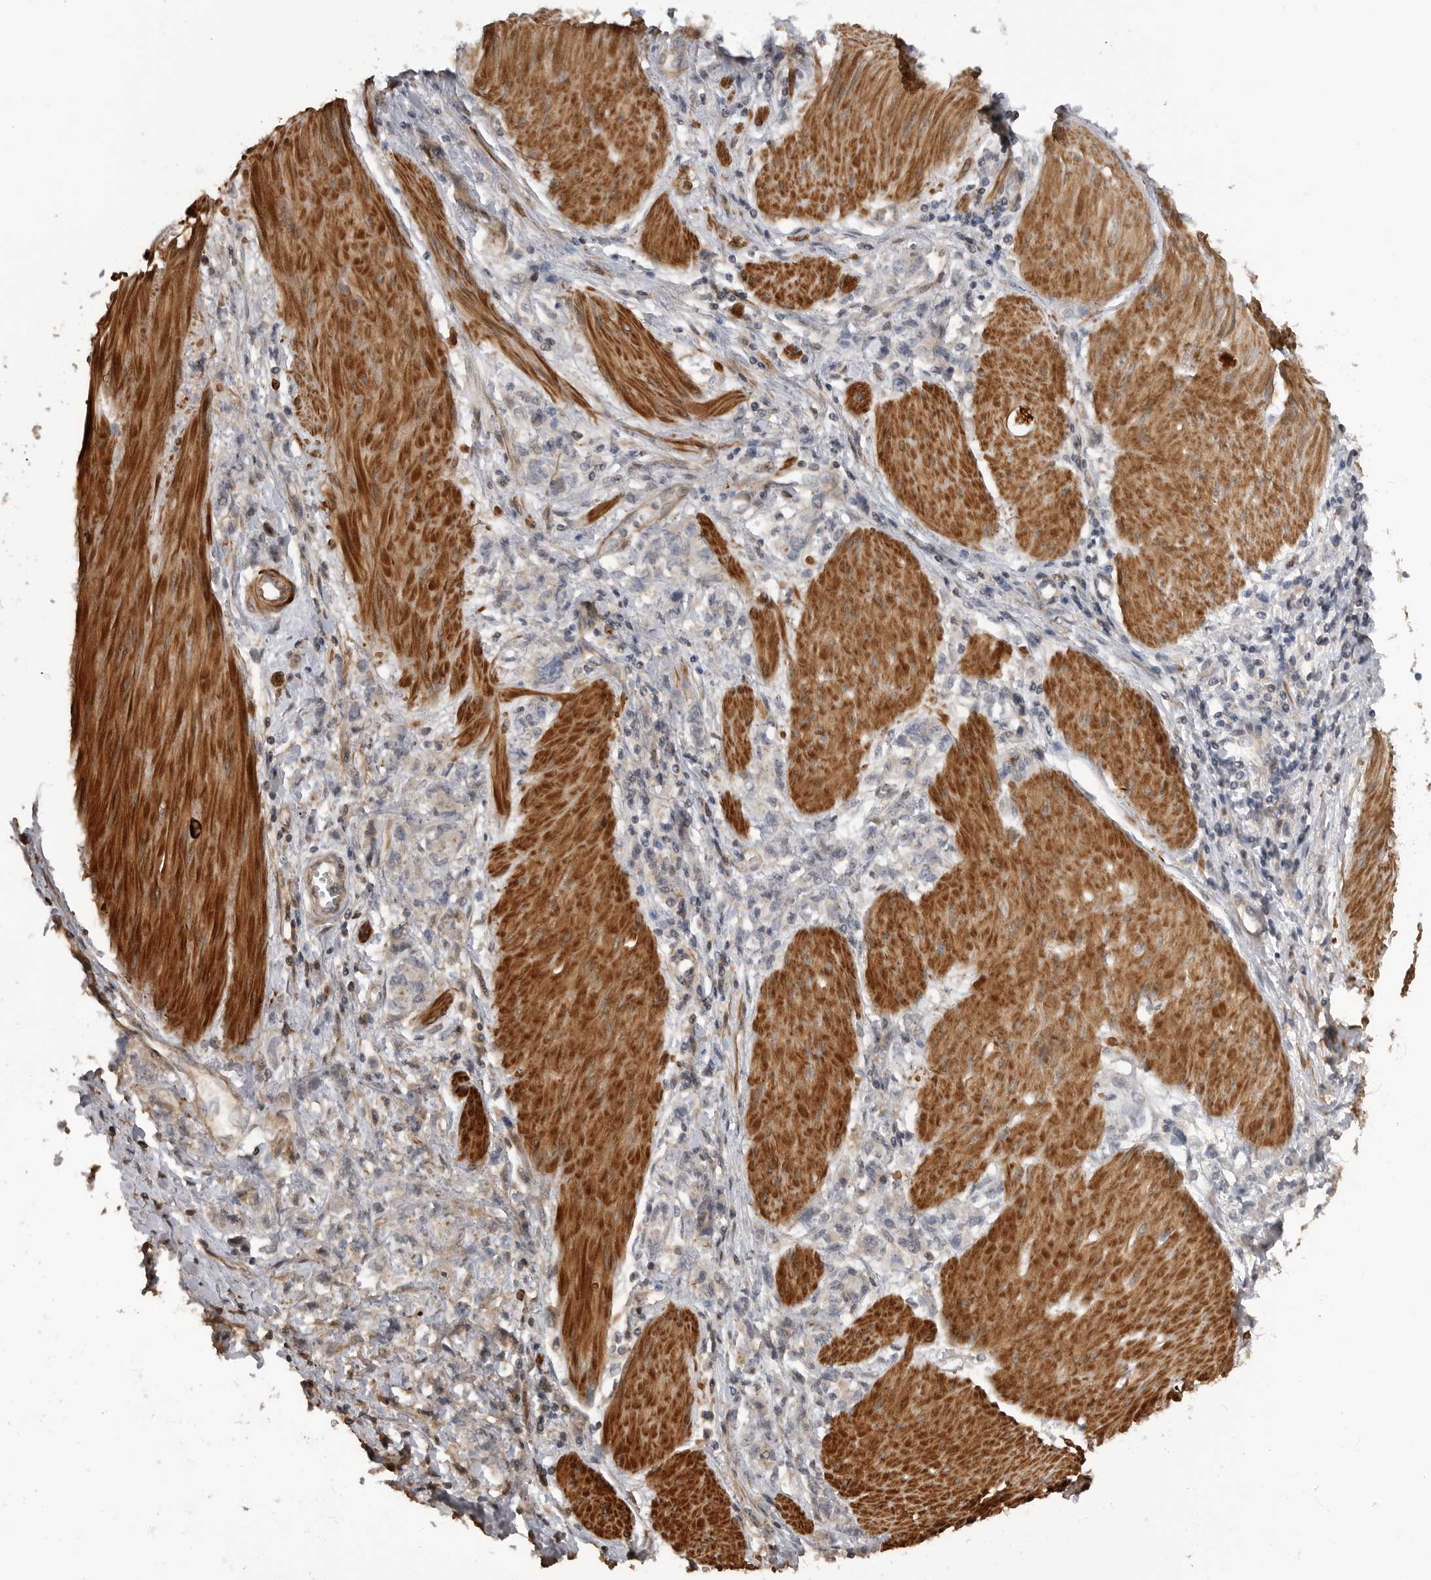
{"staining": {"intensity": "negative", "quantity": "none", "location": "none"}, "tissue": "stomach cancer", "cell_type": "Tumor cells", "image_type": "cancer", "snomed": [{"axis": "morphology", "description": "Adenocarcinoma, NOS"}, {"axis": "topography", "description": "Stomach"}], "caption": "Stomach cancer stained for a protein using immunohistochemistry exhibits no positivity tumor cells.", "gene": "TRIM56", "patient": {"sex": "female", "age": 76}}